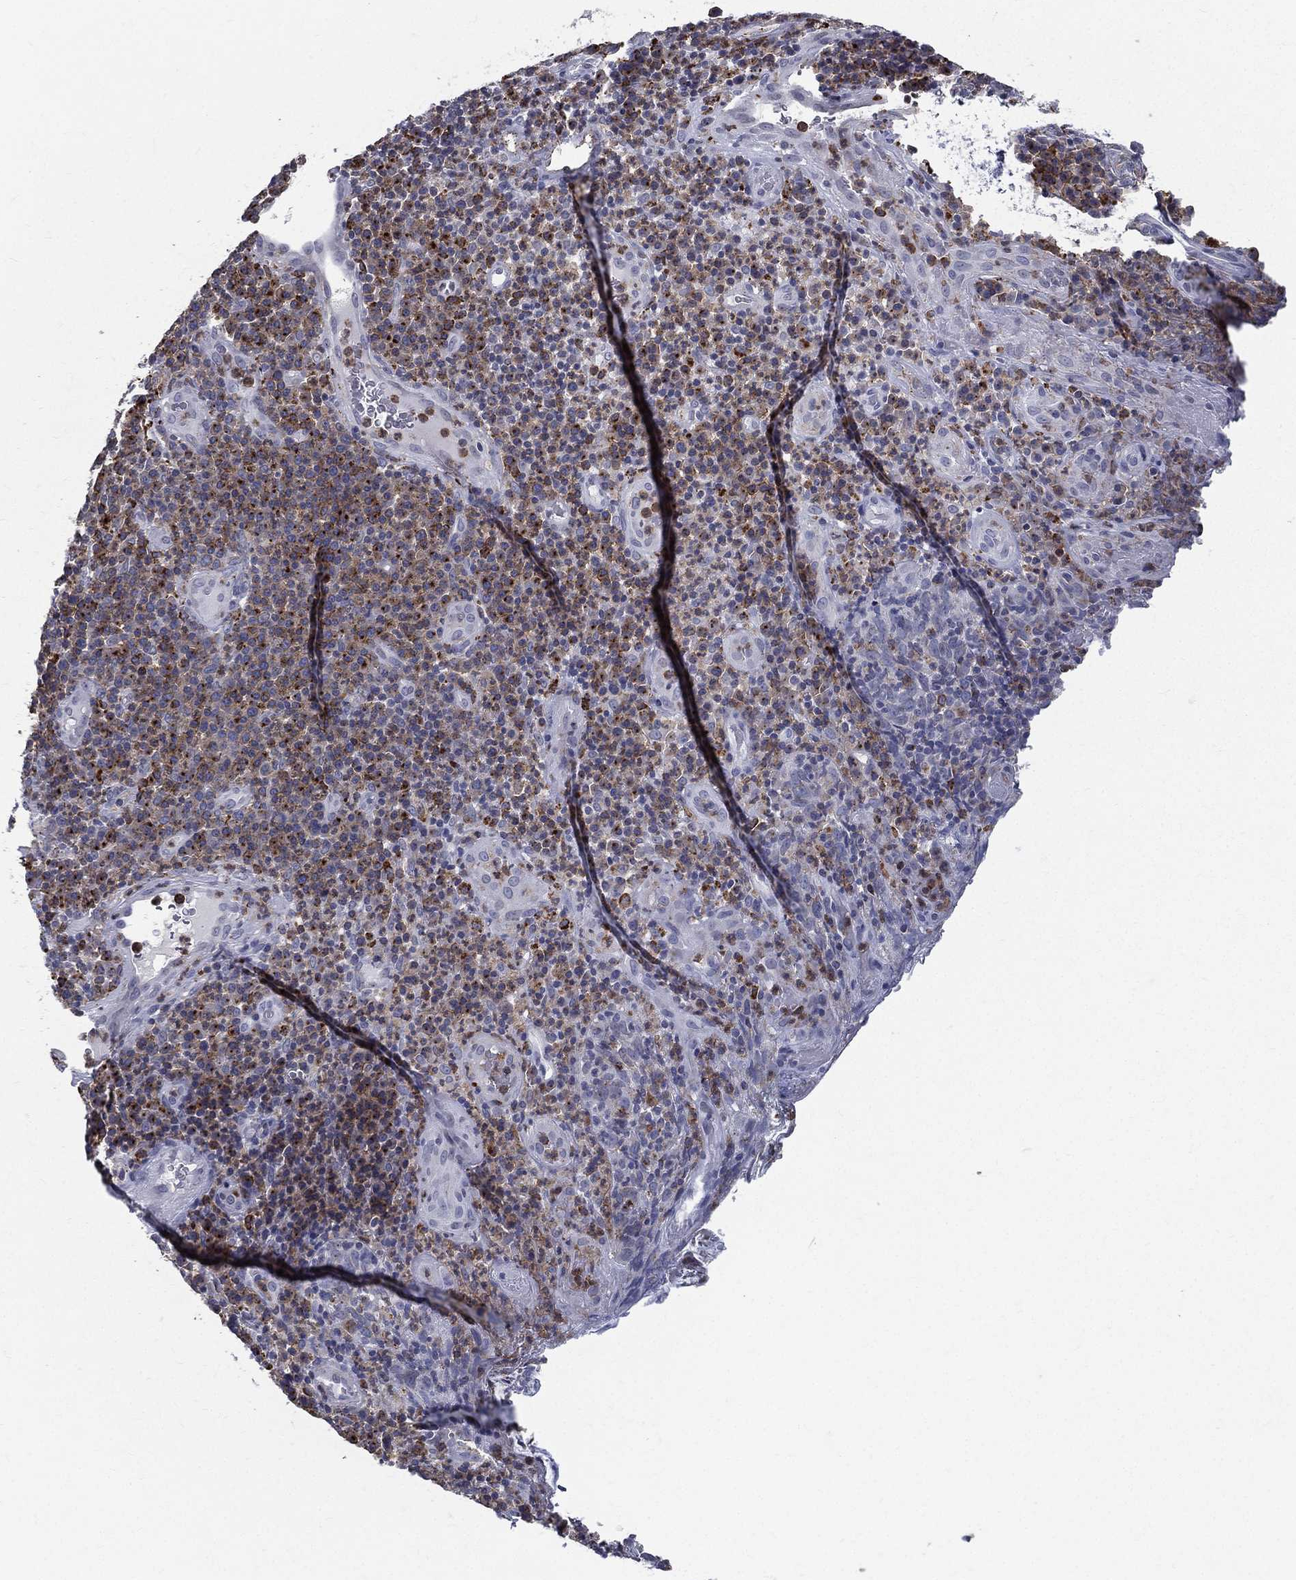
{"staining": {"intensity": "strong", "quantity": "25%-75%", "location": "cytoplasmic/membranous"}, "tissue": "skin cancer", "cell_type": "Tumor cells", "image_type": "cancer", "snomed": [{"axis": "morphology", "description": "Squamous cell carcinoma, NOS"}, {"axis": "topography", "description": "Skin"}, {"axis": "topography", "description": "Anal"}], "caption": "An image of human skin squamous cell carcinoma stained for a protein shows strong cytoplasmic/membranous brown staining in tumor cells.", "gene": "EVI2B", "patient": {"sex": "female", "age": 51}}